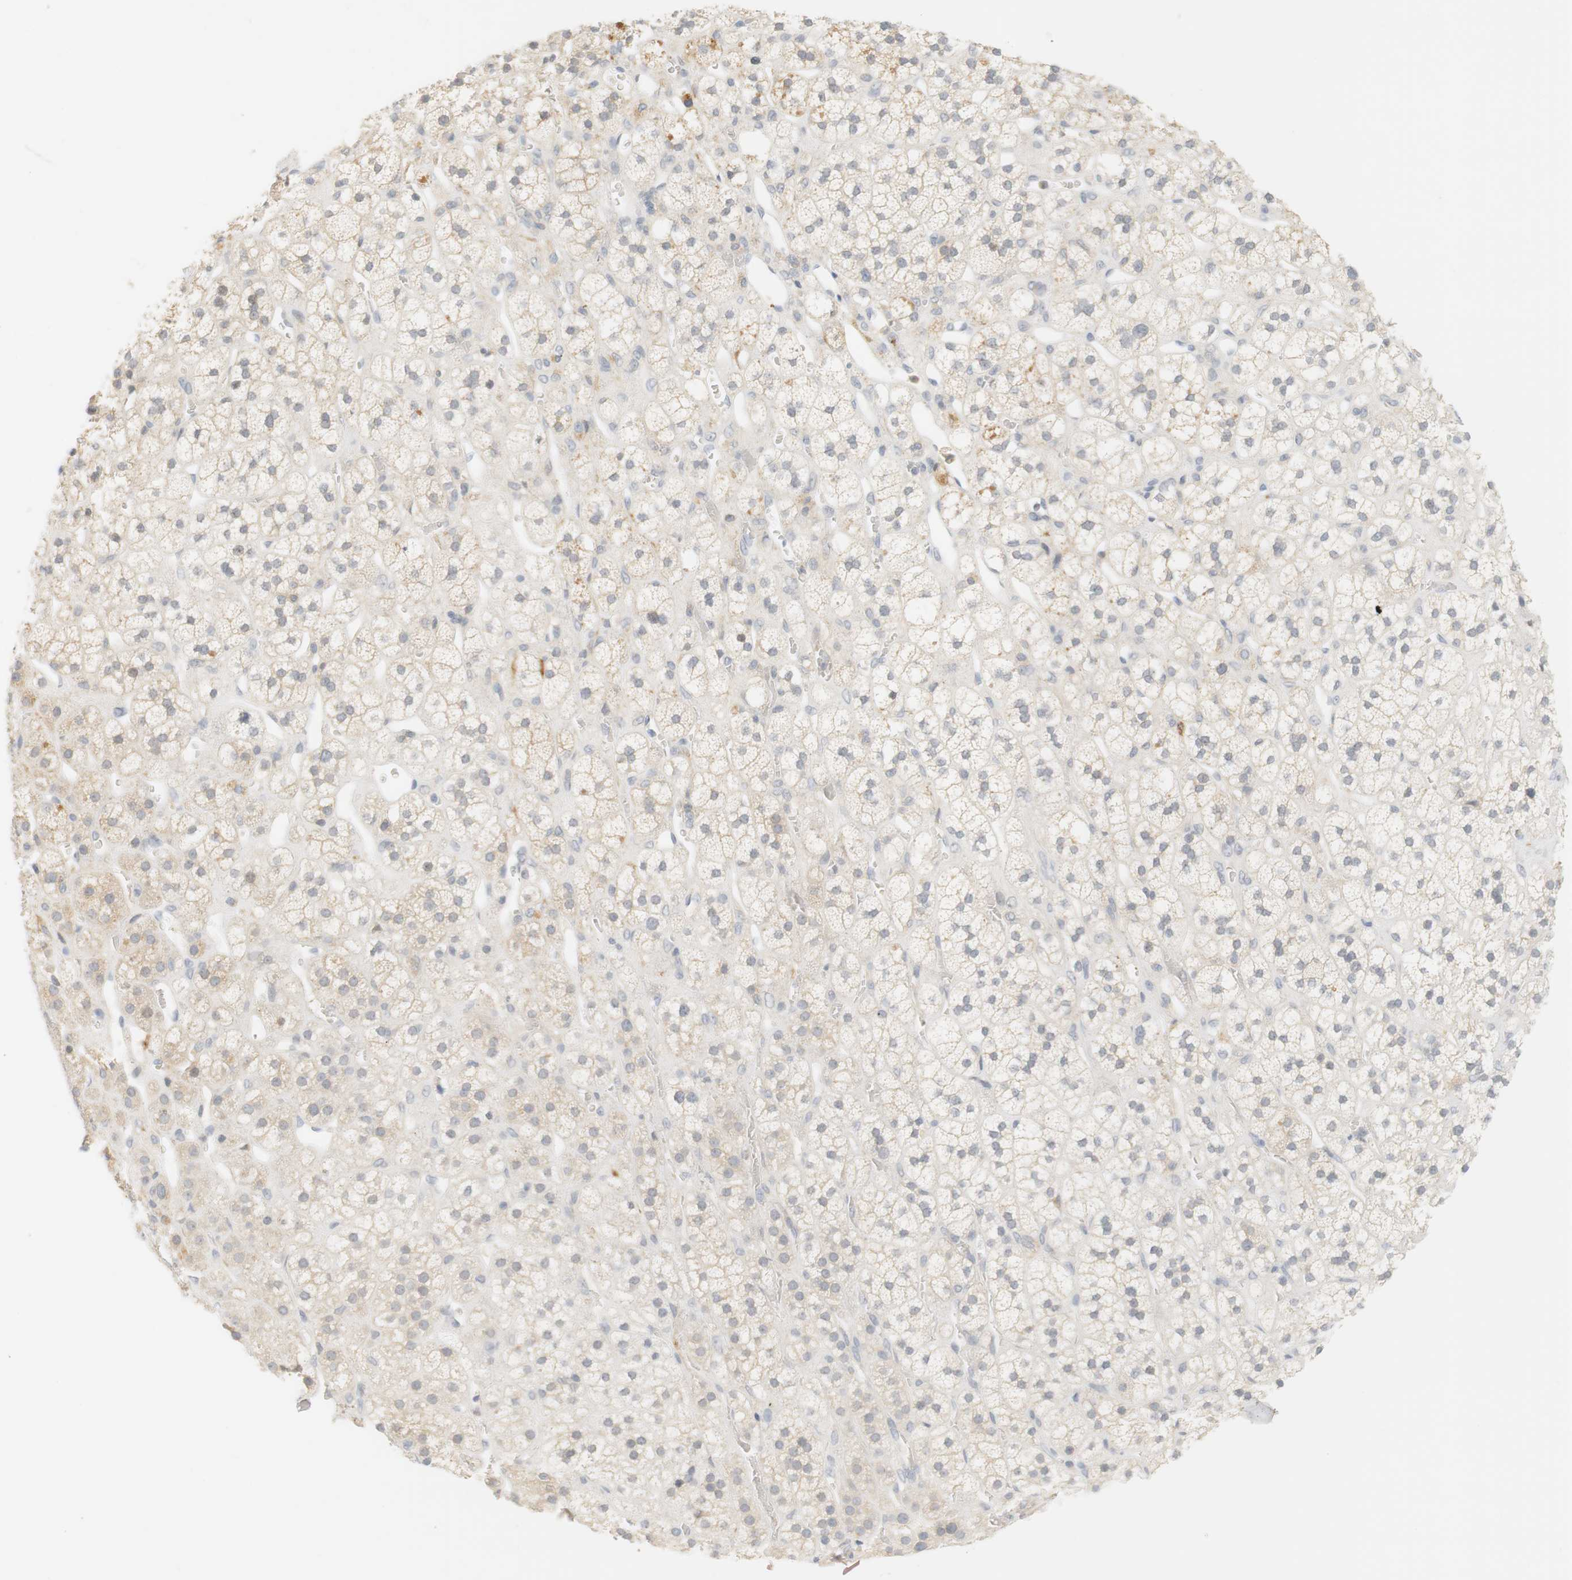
{"staining": {"intensity": "weak", "quantity": "25%-75%", "location": "cytoplasmic/membranous"}, "tissue": "adrenal gland", "cell_type": "Glandular cells", "image_type": "normal", "snomed": [{"axis": "morphology", "description": "Normal tissue, NOS"}, {"axis": "topography", "description": "Adrenal gland"}], "caption": "Immunohistochemical staining of benign adrenal gland demonstrates weak cytoplasmic/membranous protein expression in approximately 25%-75% of glandular cells. Nuclei are stained in blue.", "gene": "RTN3", "patient": {"sex": "male", "age": 56}}